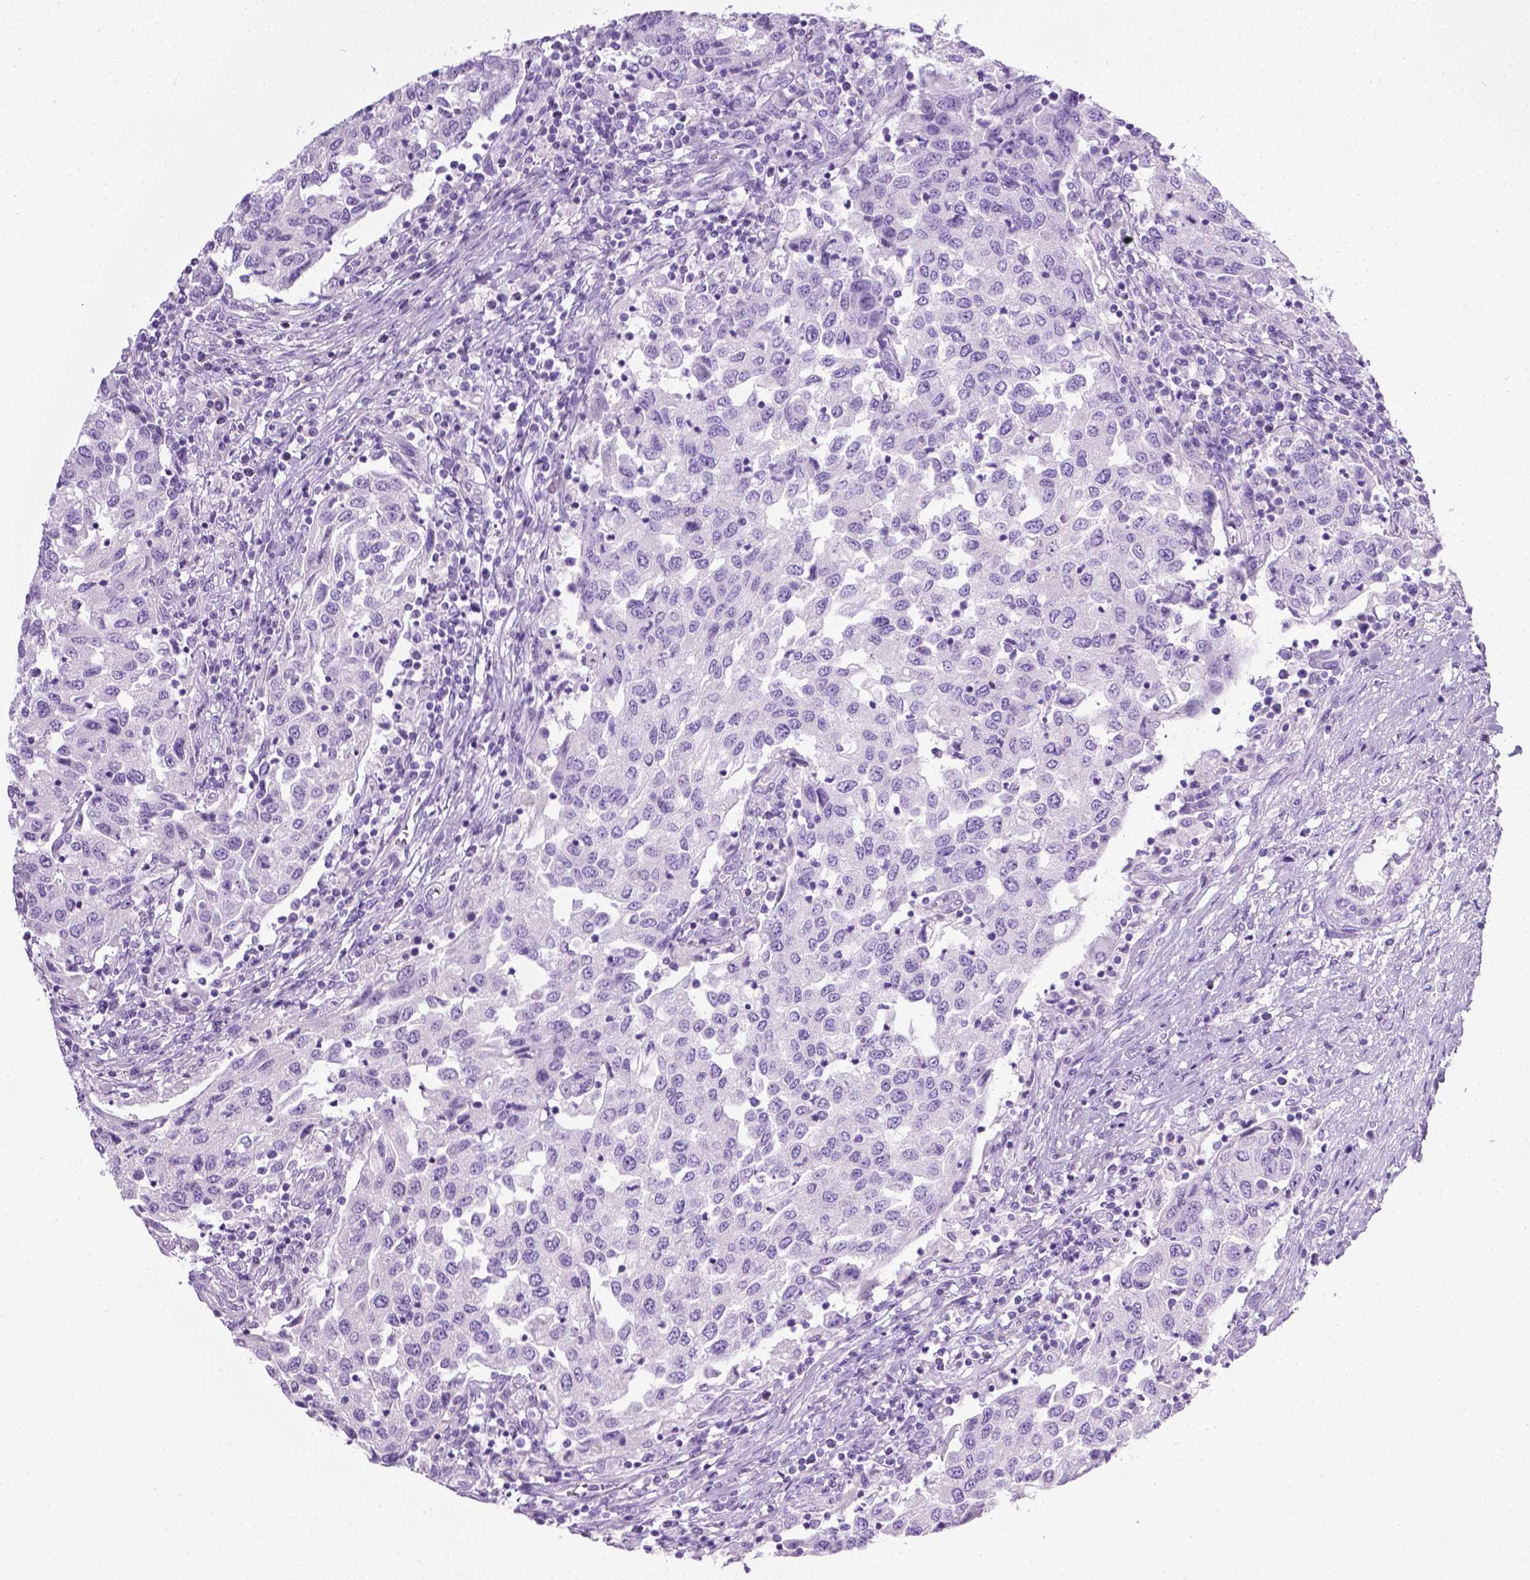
{"staining": {"intensity": "negative", "quantity": "none", "location": "none"}, "tissue": "urothelial cancer", "cell_type": "Tumor cells", "image_type": "cancer", "snomed": [{"axis": "morphology", "description": "Urothelial carcinoma, High grade"}, {"axis": "topography", "description": "Urinary bladder"}], "caption": "Tumor cells are negative for brown protein staining in urothelial carcinoma (high-grade).", "gene": "LELP1", "patient": {"sex": "female", "age": 78}}